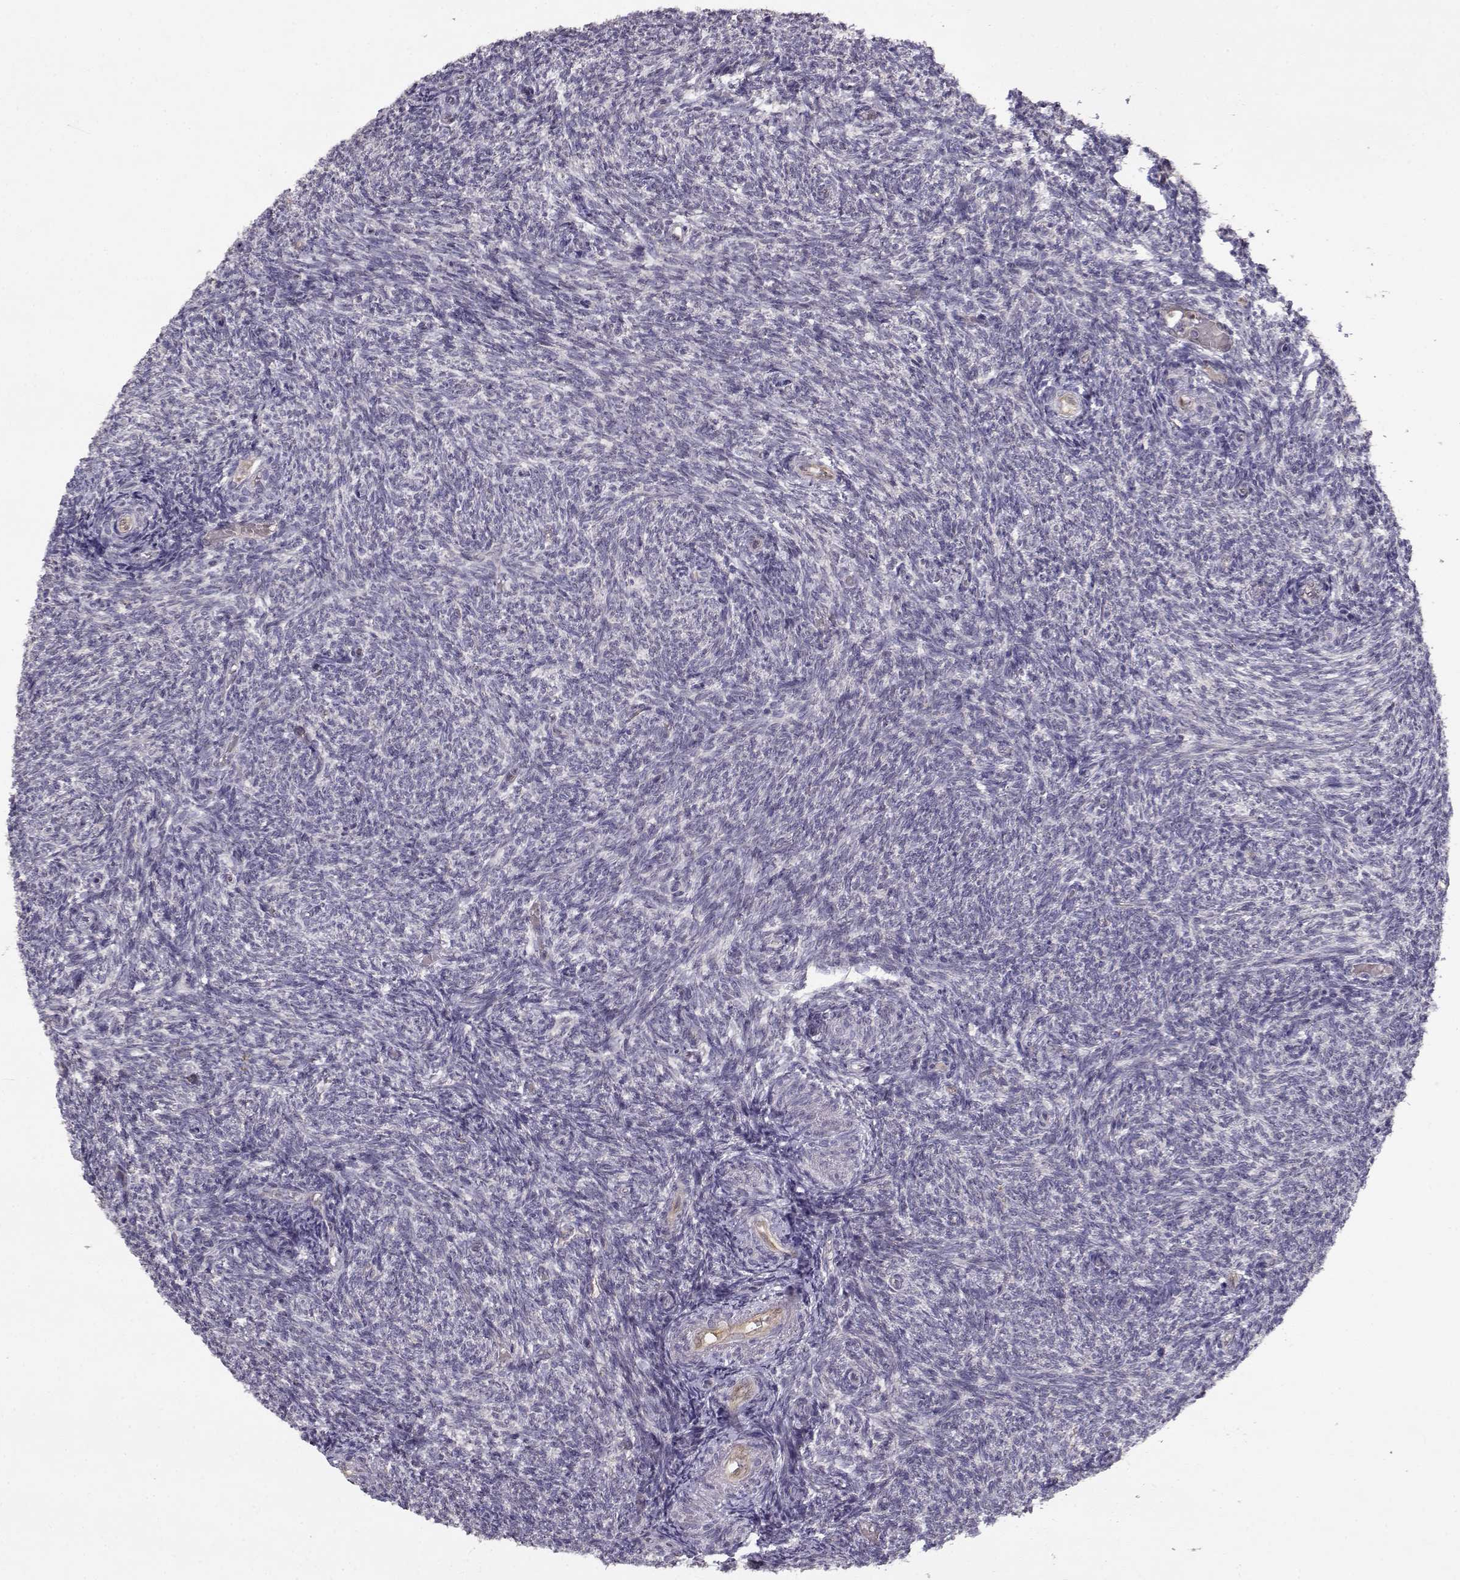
{"staining": {"intensity": "negative", "quantity": "none", "location": "none"}, "tissue": "ovary", "cell_type": "Follicle cells", "image_type": "normal", "snomed": [{"axis": "morphology", "description": "Normal tissue, NOS"}, {"axis": "topography", "description": "Ovary"}], "caption": "Follicle cells show no significant protein expression in unremarkable ovary.", "gene": "BMX", "patient": {"sex": "female", "age": 39}}